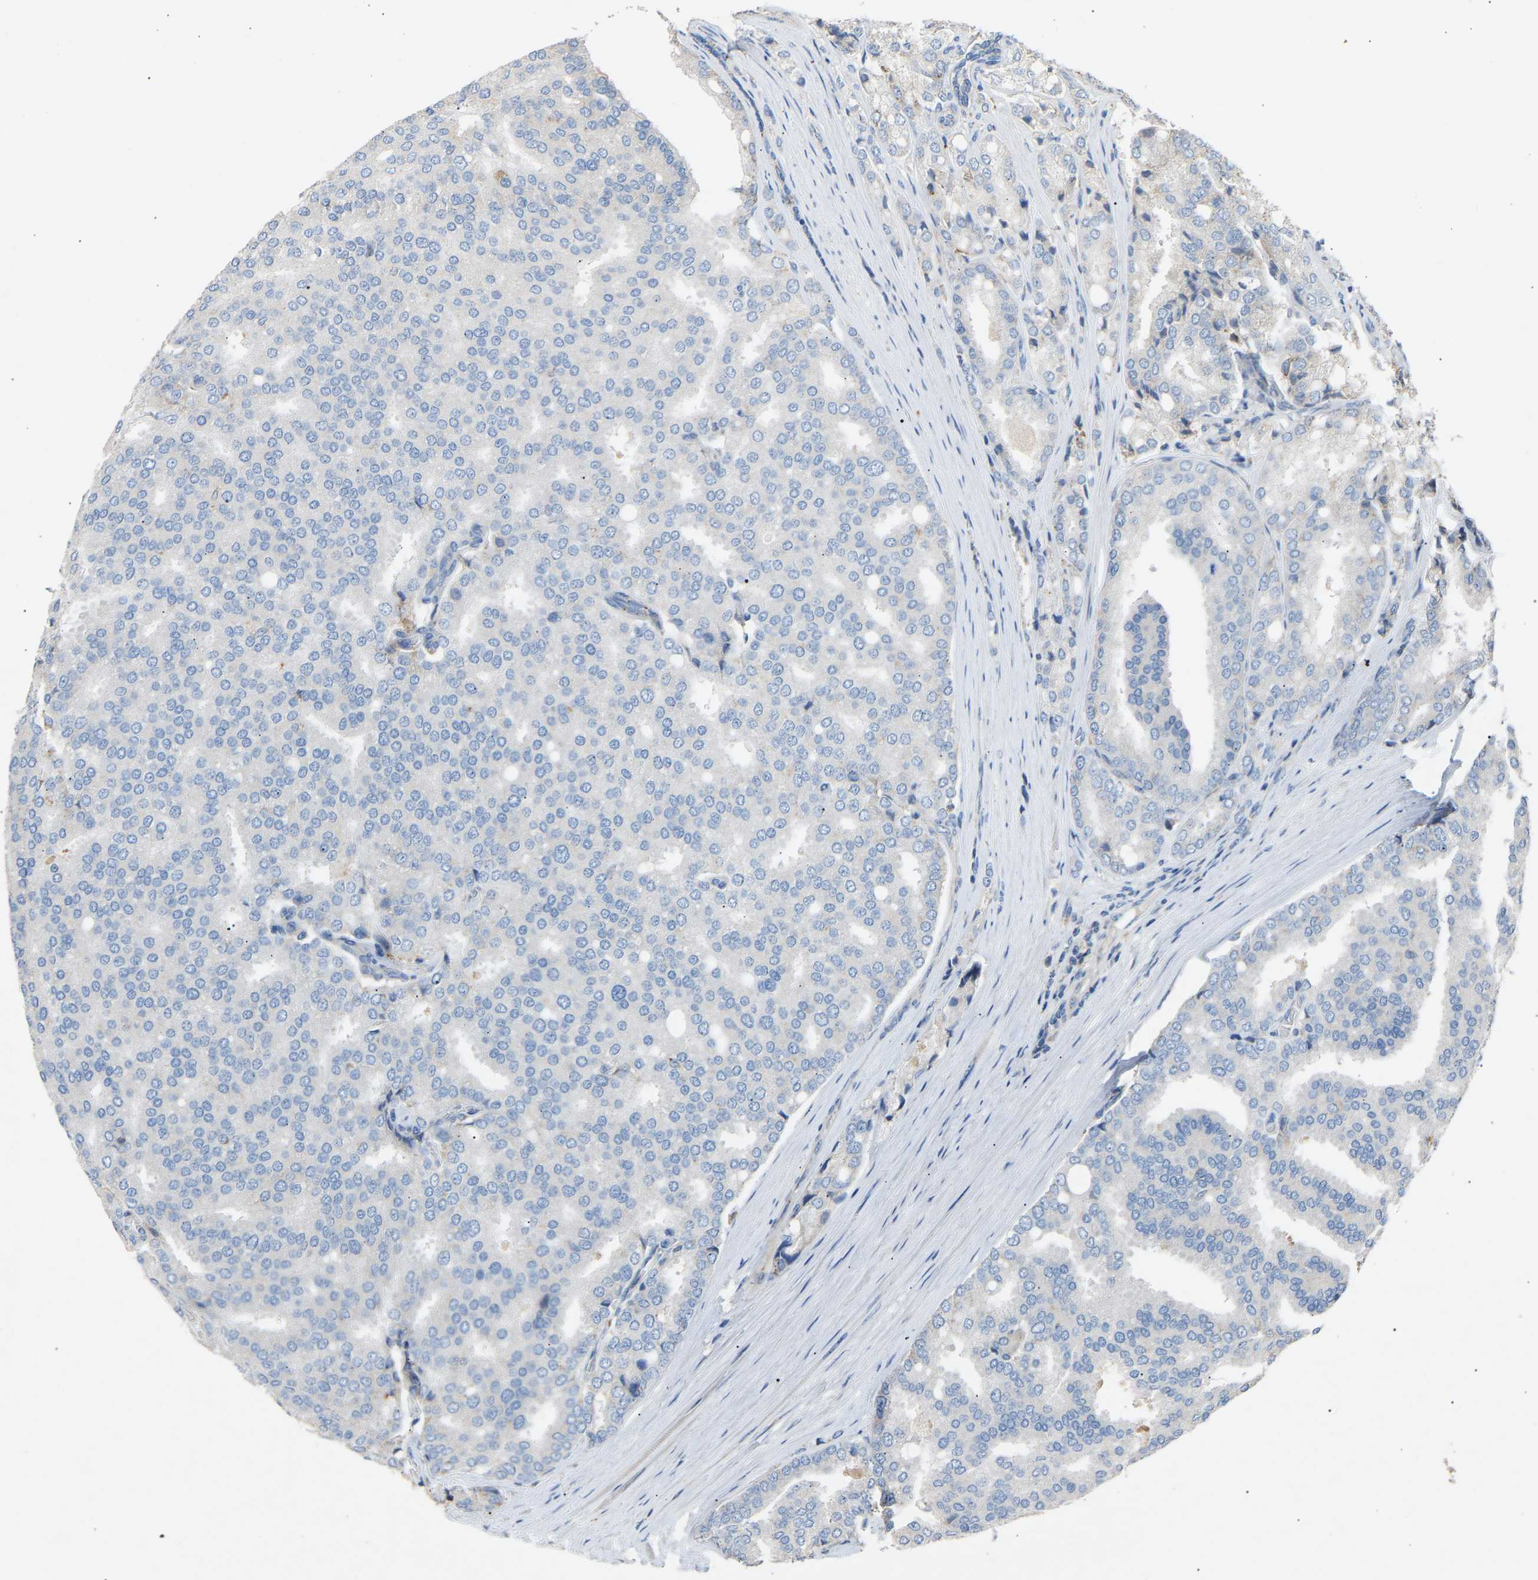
{"staining": {"intensity": "negative", "quantity": "none", "location": "none"}, "tissue": "prostate cancer", "cell_type": "Tumor cells", "image_type": "cancer", "snomed": [{"axis": "morphology", "description": "Adenocarcinoma, High grade"}, {"axis": "topography", "description": "Prostate"}], "caption": "There is no significant positivity in tumor cells of prostate adenocarcinoma (high-grade).", "gene": "RGP1", "patient": {"sex": "male", "age": 50}}